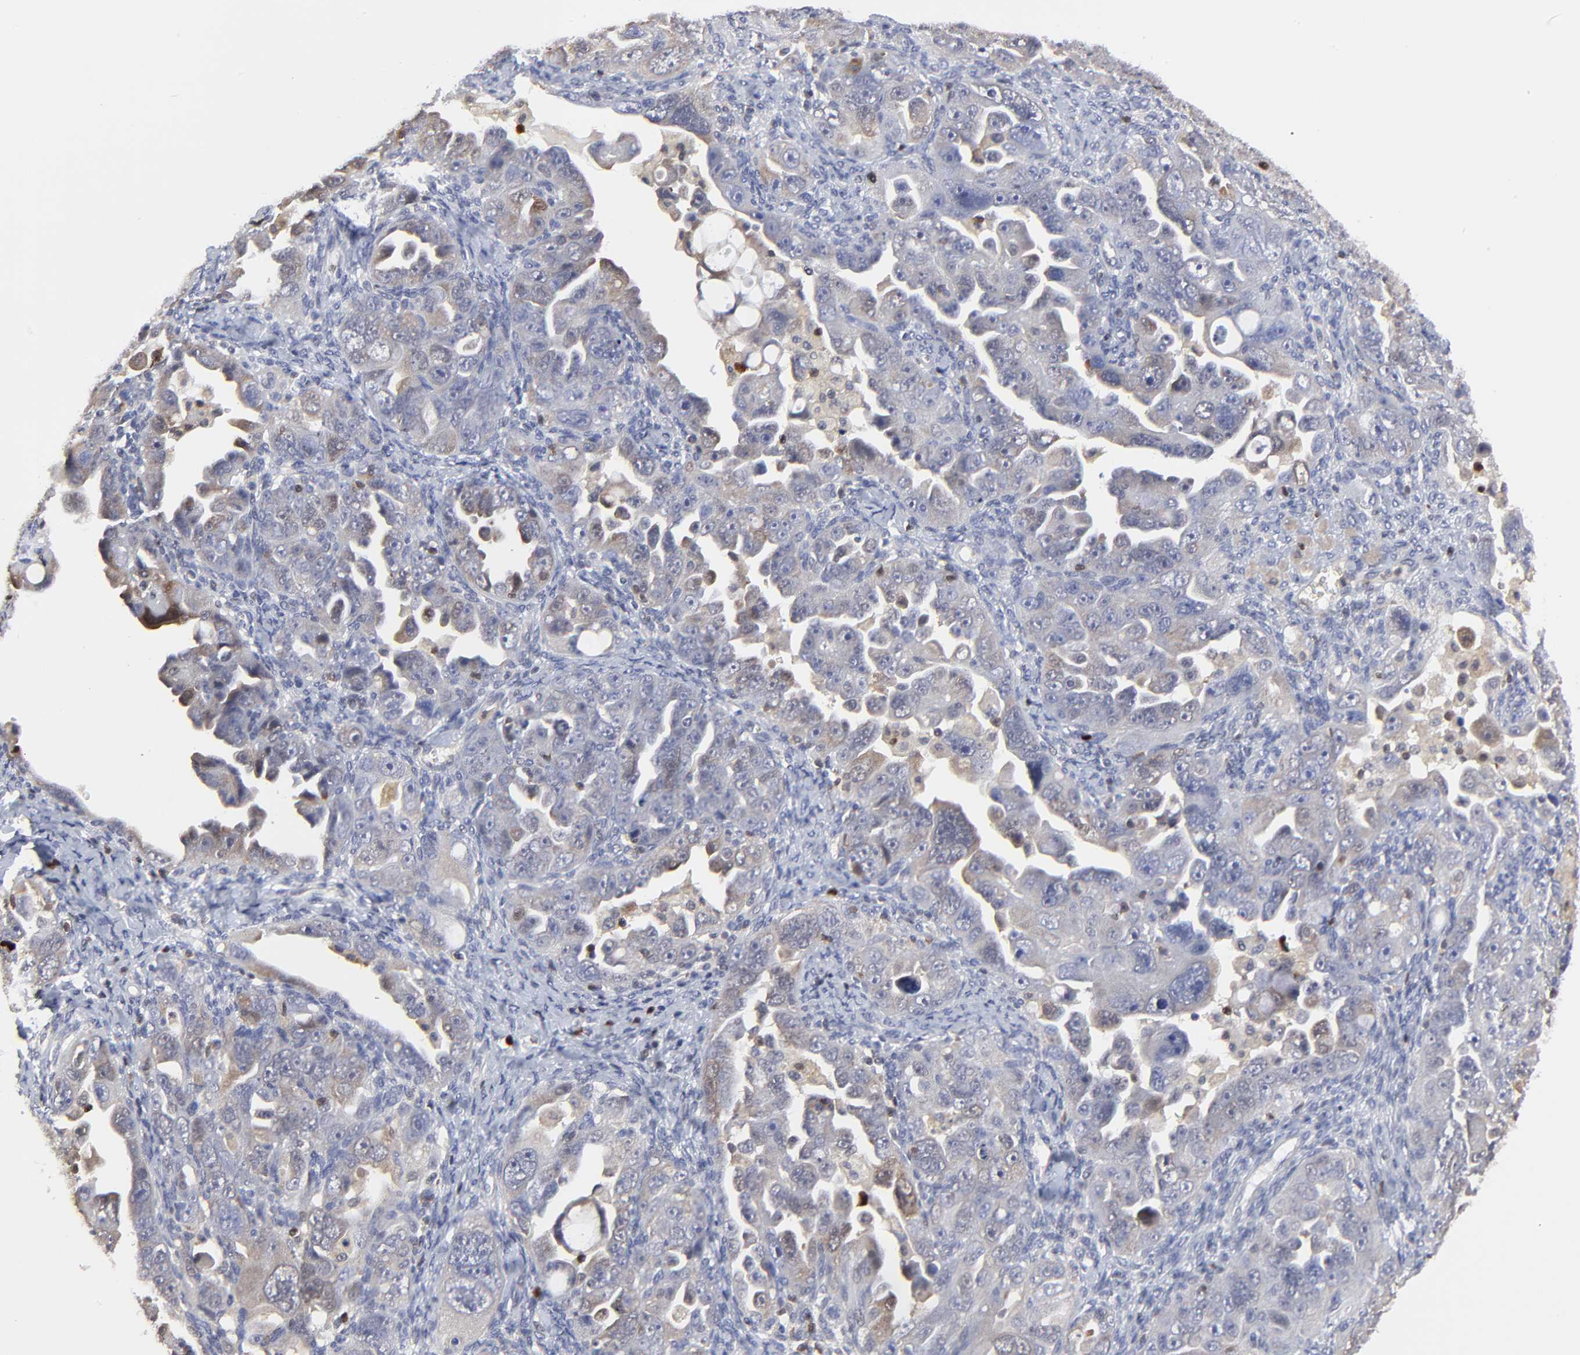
{"staining": {"intensity": "negative", "quantity": "none", "location": "none"}, "tissue": "ovarian cancer", "cell_type": "Tumor cells", "image_type": "cancer", "snomed": [{"axis": "morphology", "description": "Cystadenocarcinoma, serous, NOS"}, {"axis": "topography", "description": "Ovary"}], "caption": "High magnification brightfield microscopy of serous cystadenocarcinoma (ovarian) stained with DAB (brown) and counterstained with hematoxylin (blue): tumor cells show no significant expression.", "gene": "CASP3", "patient": {"sex": "female", "age": 66}}